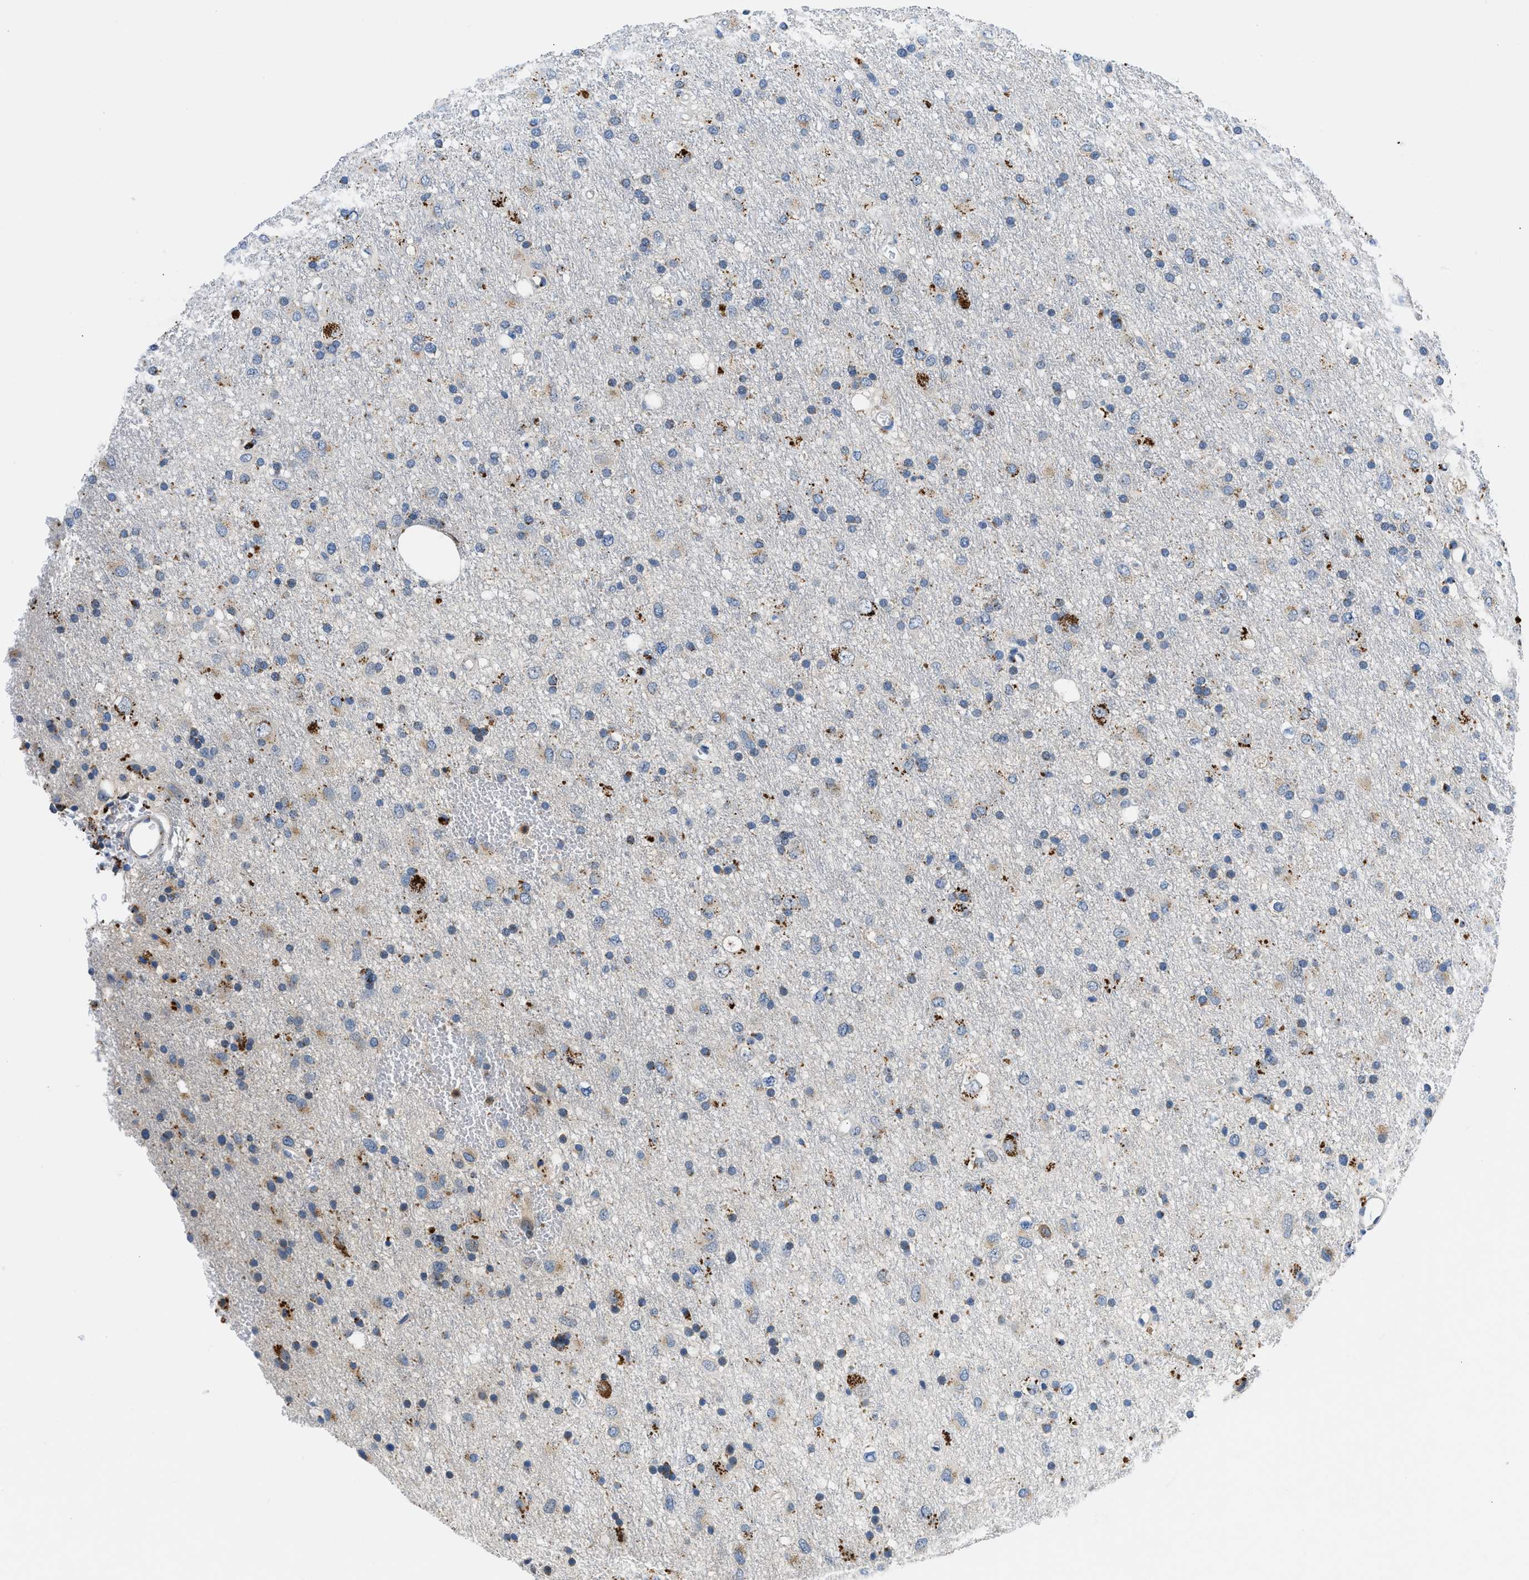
{"staining": {"intensity": "moderate", "quantity": "<25%", "location": "cytoplasmic/membranous"}, "tissue": "glioma", "cell_type": "Tumor cells", "image_type": "cancer", "snomed": [{"axis": "morphology", "description": "Glioma, malignant, Low grade"}, {"axis": "topography", "description": "Brain"}], "caption": "Glioma was stained to show a protein in brown. There is low levels of moderate cytoplasmic/membranous expression in approximately <25% of tumor cells. (brown staining indicates protein expression, while blue staining denotes nuclei).", "gene": "ADGRE3", "patient": {"sex": "male", "age": 77}}